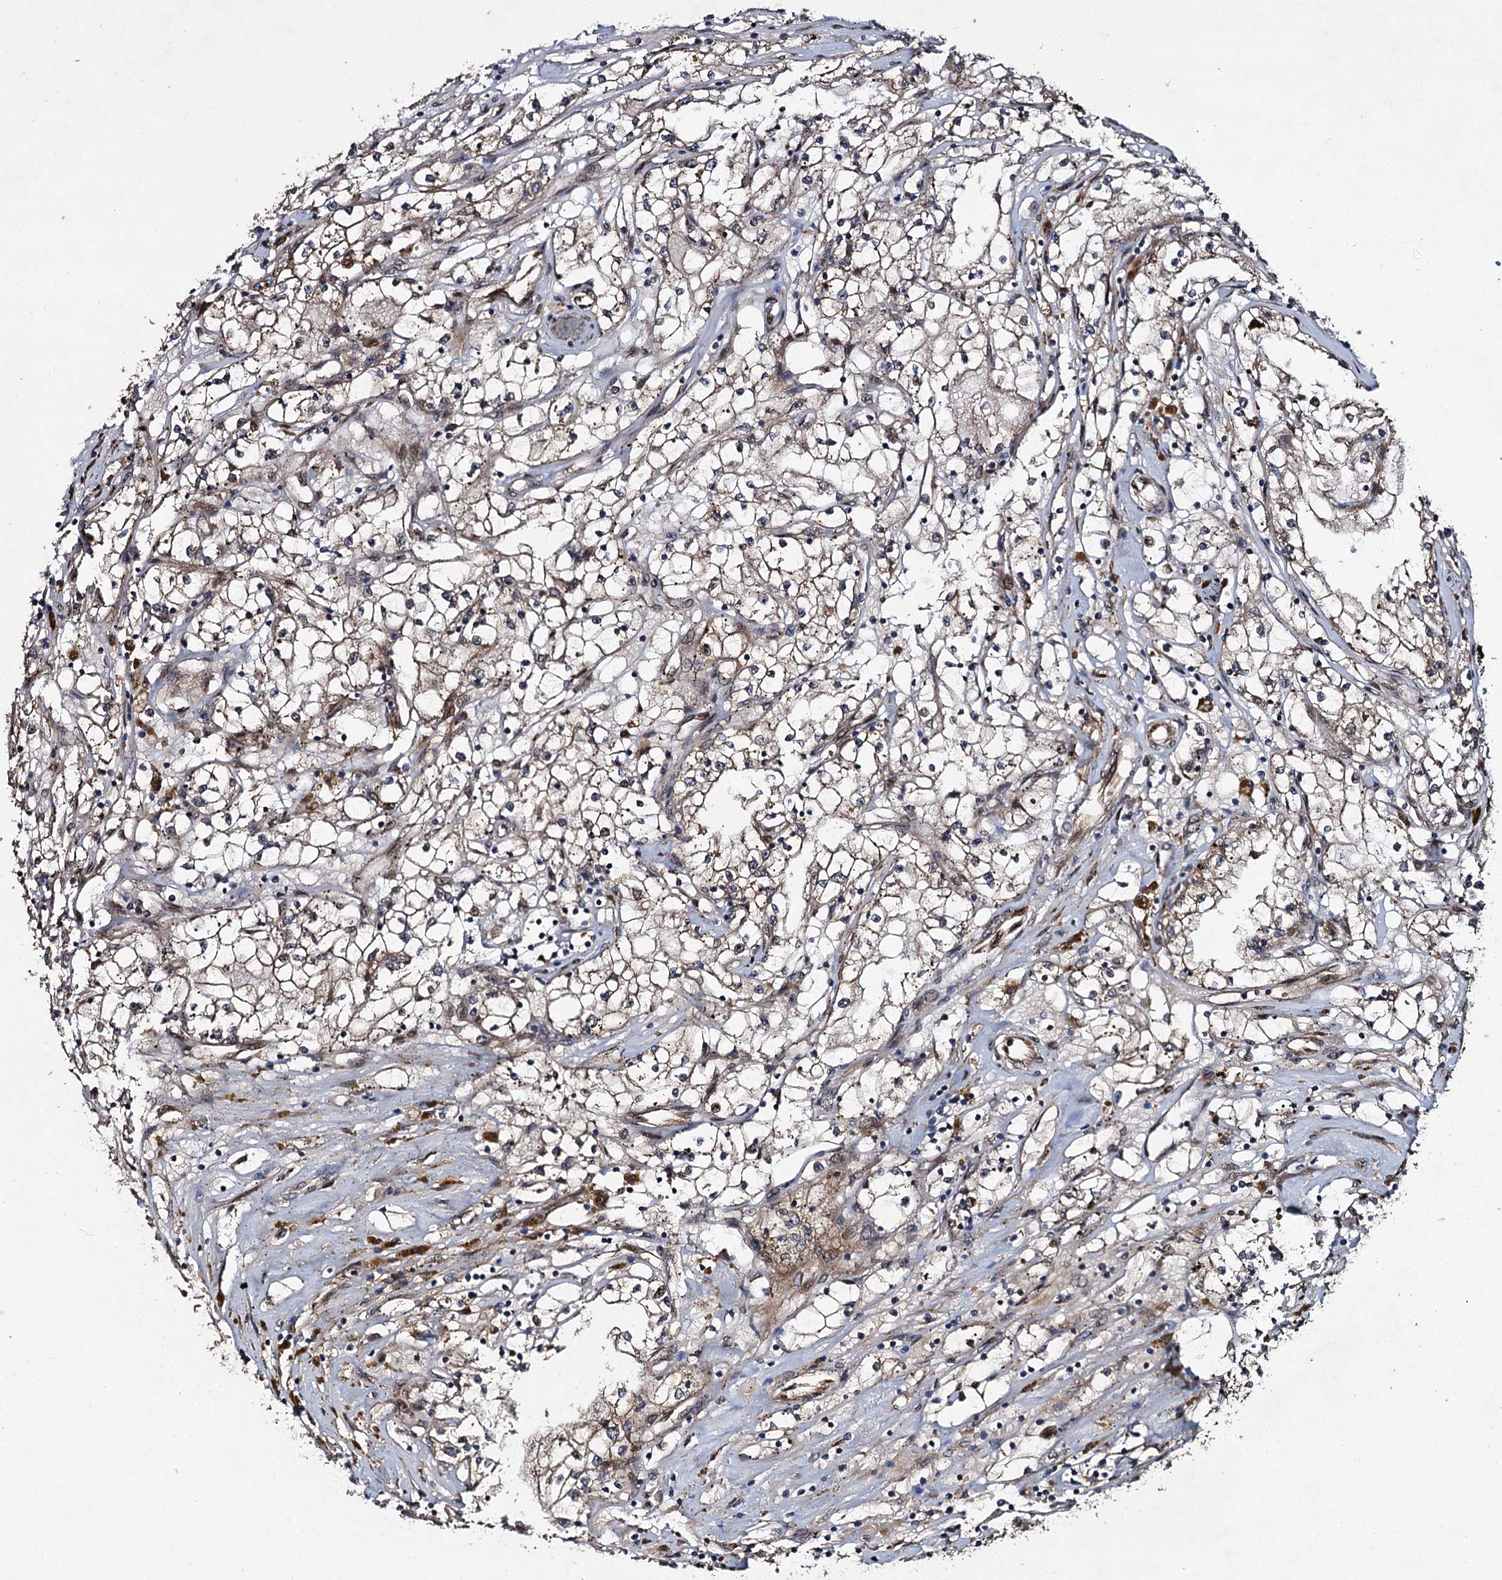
{"staining": {"intensity": "weak", "quantity": ">75%", "location": "cytoplasmic/membranous"}, "tissue": "renal cancer", "cell_type": "Tumor cells", "image_type": "cancer", "snomed": [{"axis": "morphology", "description": "Adenocarcinoma, NOS"}, {"axis": "topography", "description": "Kidney"}], "caption": "This photomicrograph displays immunohistochemistry staining of renal cancer (adenocarcinoma), with low weak cytoplasmic/membranous expression in approximately >75% of tumor cells.", "gene": "RHOBTB1", "patient": {"sex": "male", "age": 56}}